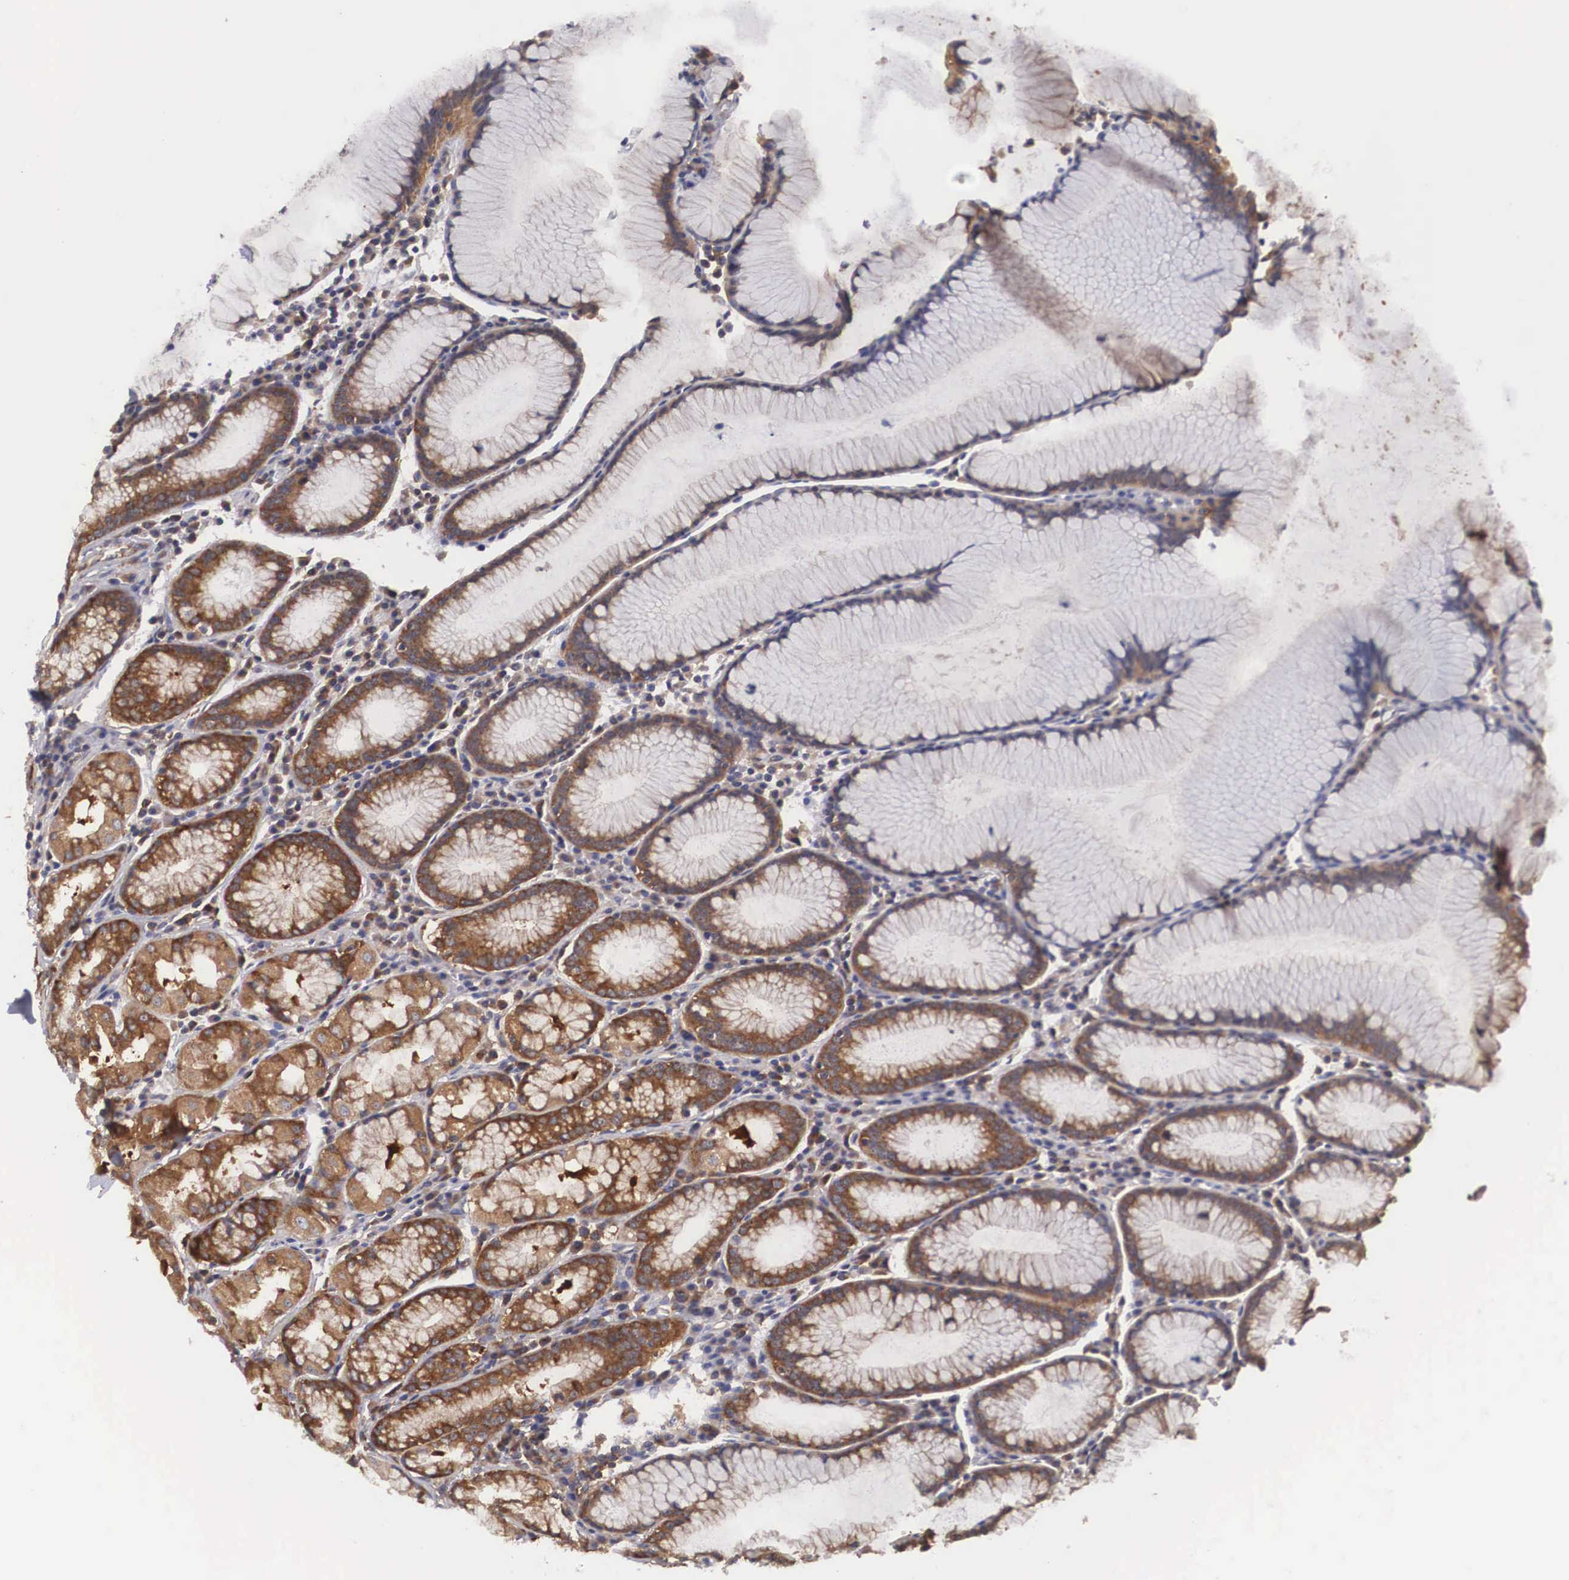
{"staining": {"intensity": "moderate", "quantity": ">75%", "location": "cytoplasmic/membranous"}, "tissue": "stomach", "cell_type": "Glandular cells", "image_type": "normal", "snomed": [{"axis": "morphology", "description": "Normal tissue, NOS"}, {"axis": "topography", "description": "Stomach, lower"}], "caption": "Brown immunohistochemical staining in normal human stomach exhibits moderate cytoplasmic/membranous positivity in about >75% of glandular cells.", "gene": "GRIPAP1", "patient": {"sex": "female", "age": 43}}